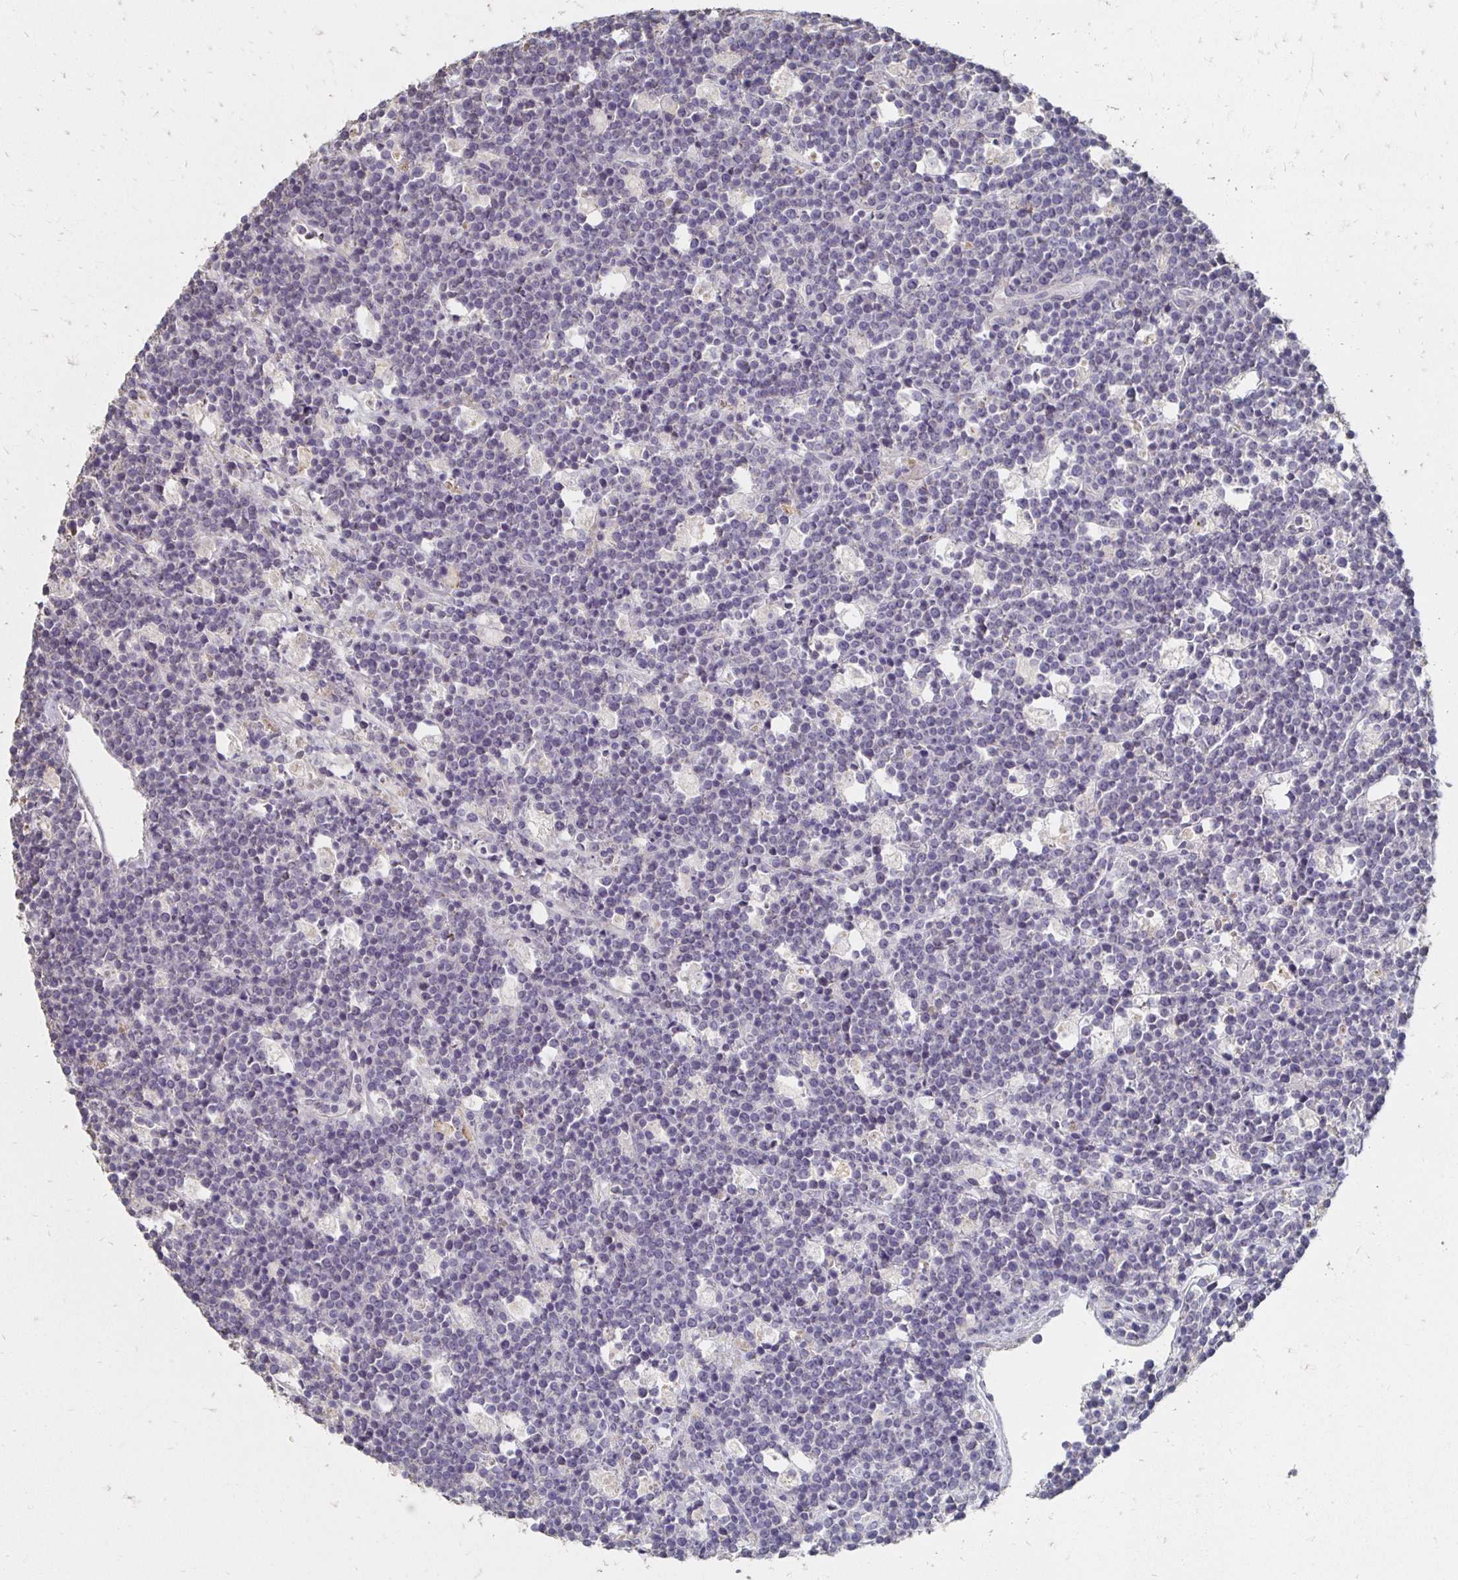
{"staining": {"intensity": "negative", "quantity": "none", "location": "none"}, "tissue": "lymphoma", "cell_type": "Tumor cells", "image_type": "cancer", "snomed": [{"axis": "morphology", "description": "Malignant lymphoma, non-Hodgkin's type, High grade"}, {"axis": "topography", "description": "Ovary"}], "caption": "A histopathology image of human high-grade malignant lymphoma, non-Hodgkin's type is negative for staining in tumor cells.", "gene": "ZNF727", "patient": {"sex": "female", "age": 56}}